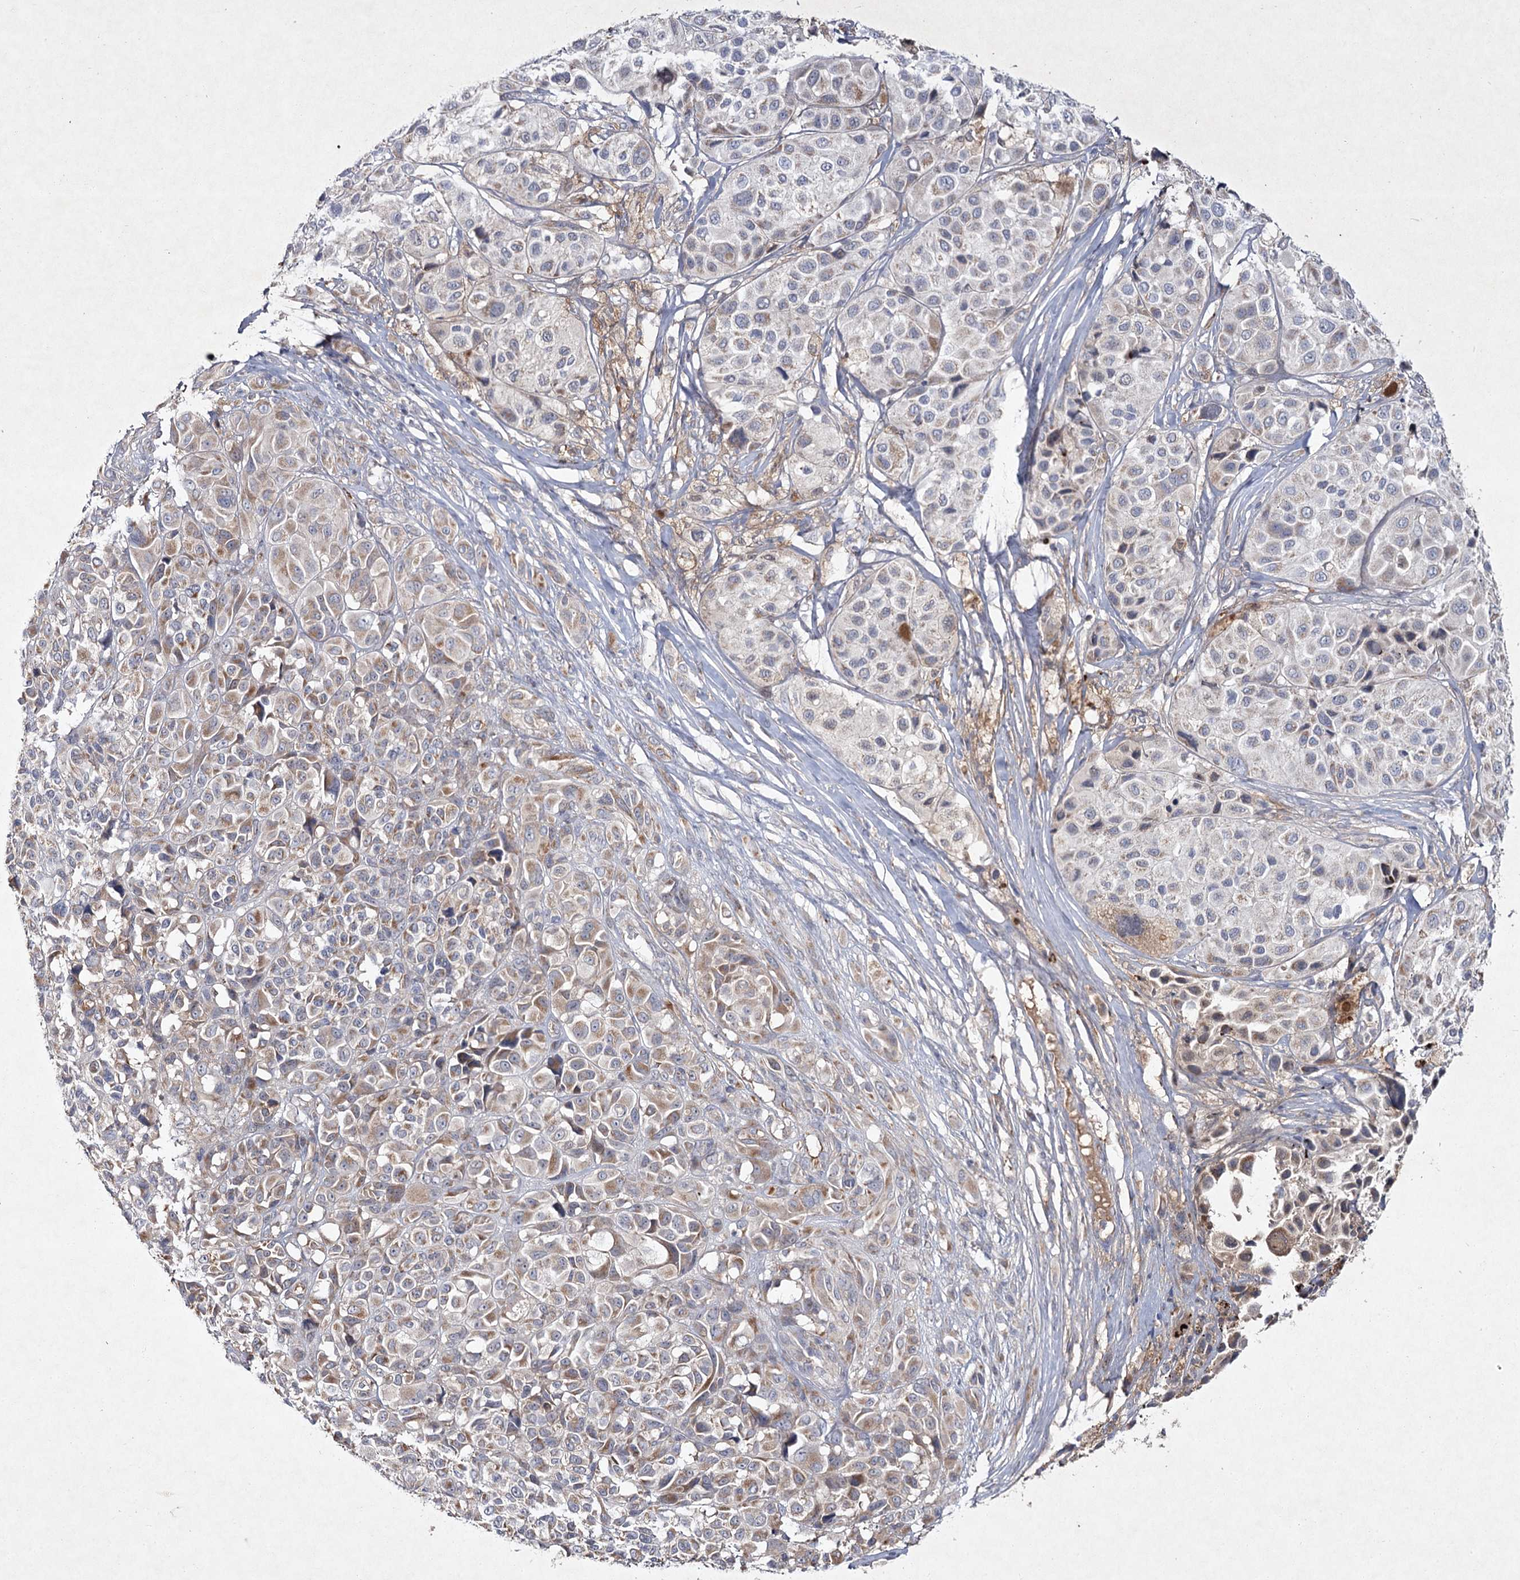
{"staining": {"intensity": "moderate", "quantity": "<25%", "location": "cytoplasmic/membranous"}, "tissue": "melanoma", "cell_type": "Tumor cells", "image_type": "cancer", "snomed": [{"axis": "morphology", "description": "Malignant melanoma, NOS"}, {"axis": "topography", "description": "Skin of trunk"}], "caption": "High-magnification brightfield microscopy of melanoma stained with DAB (brown) and counterstained with hematoxylin (blue). tumor cells exhibit moderate cytoplasmic/membranous staining is present in approximately<25% of cells.", "gene": "MFN1", "patient": {"sex": "male", "age": 71}}